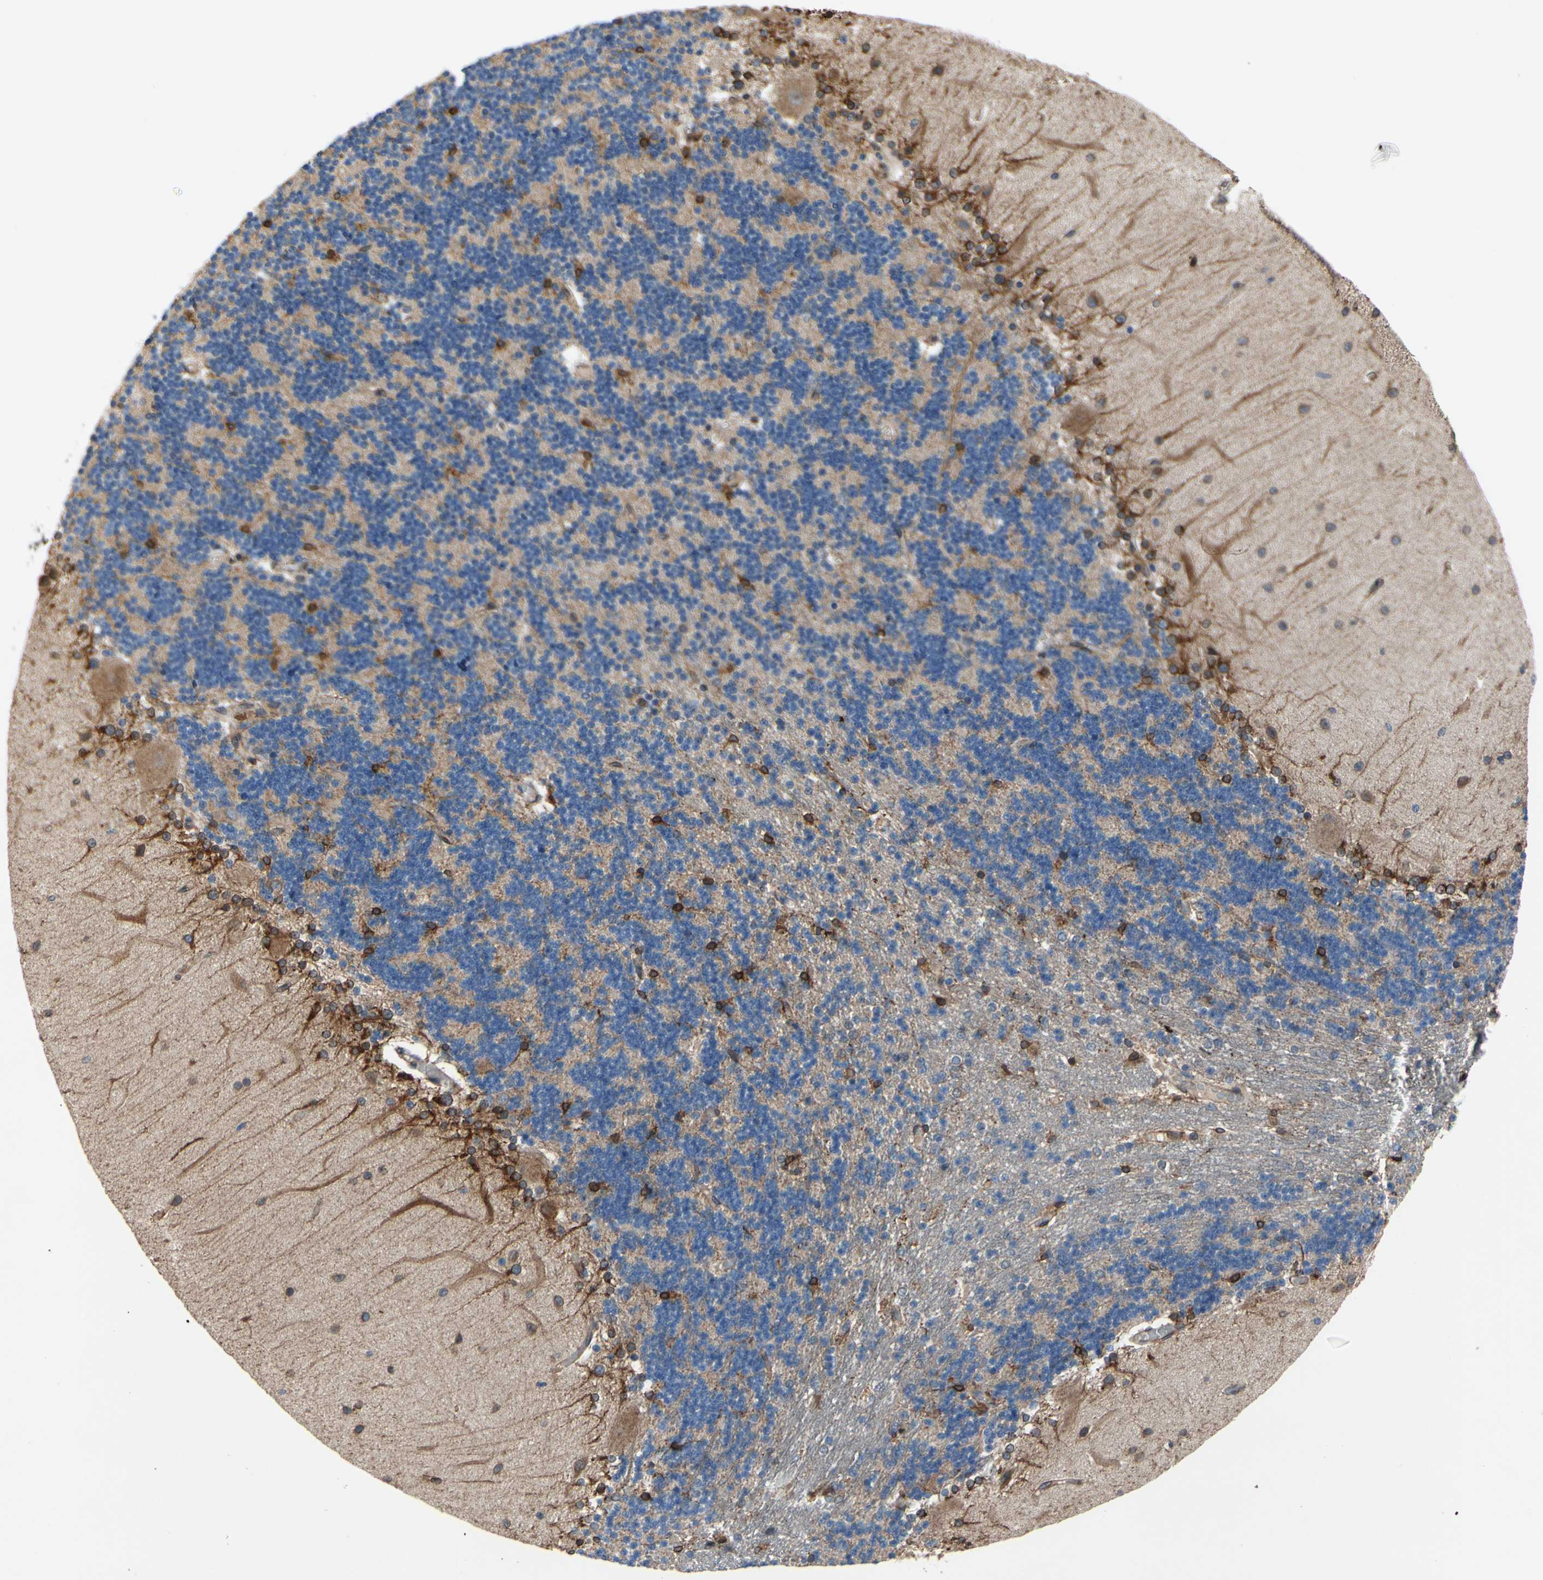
{"staining": {"intensity": "strong", "quantity": "<25%", "location": "cytoplasmic/membranous"}, "tissue": "cerebellum", "cell_type": "Cells in granular layer", "image_type": "normal", "snomed": [{"axis": "morphology", "description": "Normal tissue, NOS"}, {"axis": "topography", "description": "Cerebellum"}], "caption": "An immunohistochemistry (IHC) image of unremarkable tissue is shown. Protein staining in brown labels strong cytoplasmic/membranous positivity in cerebellum within cells in granular layer. The protein of interest is shown in brown color, while the nuclei are stained blue.", "gene": "PRXL2A", "patient": {"sex": "female", "age": 54}}